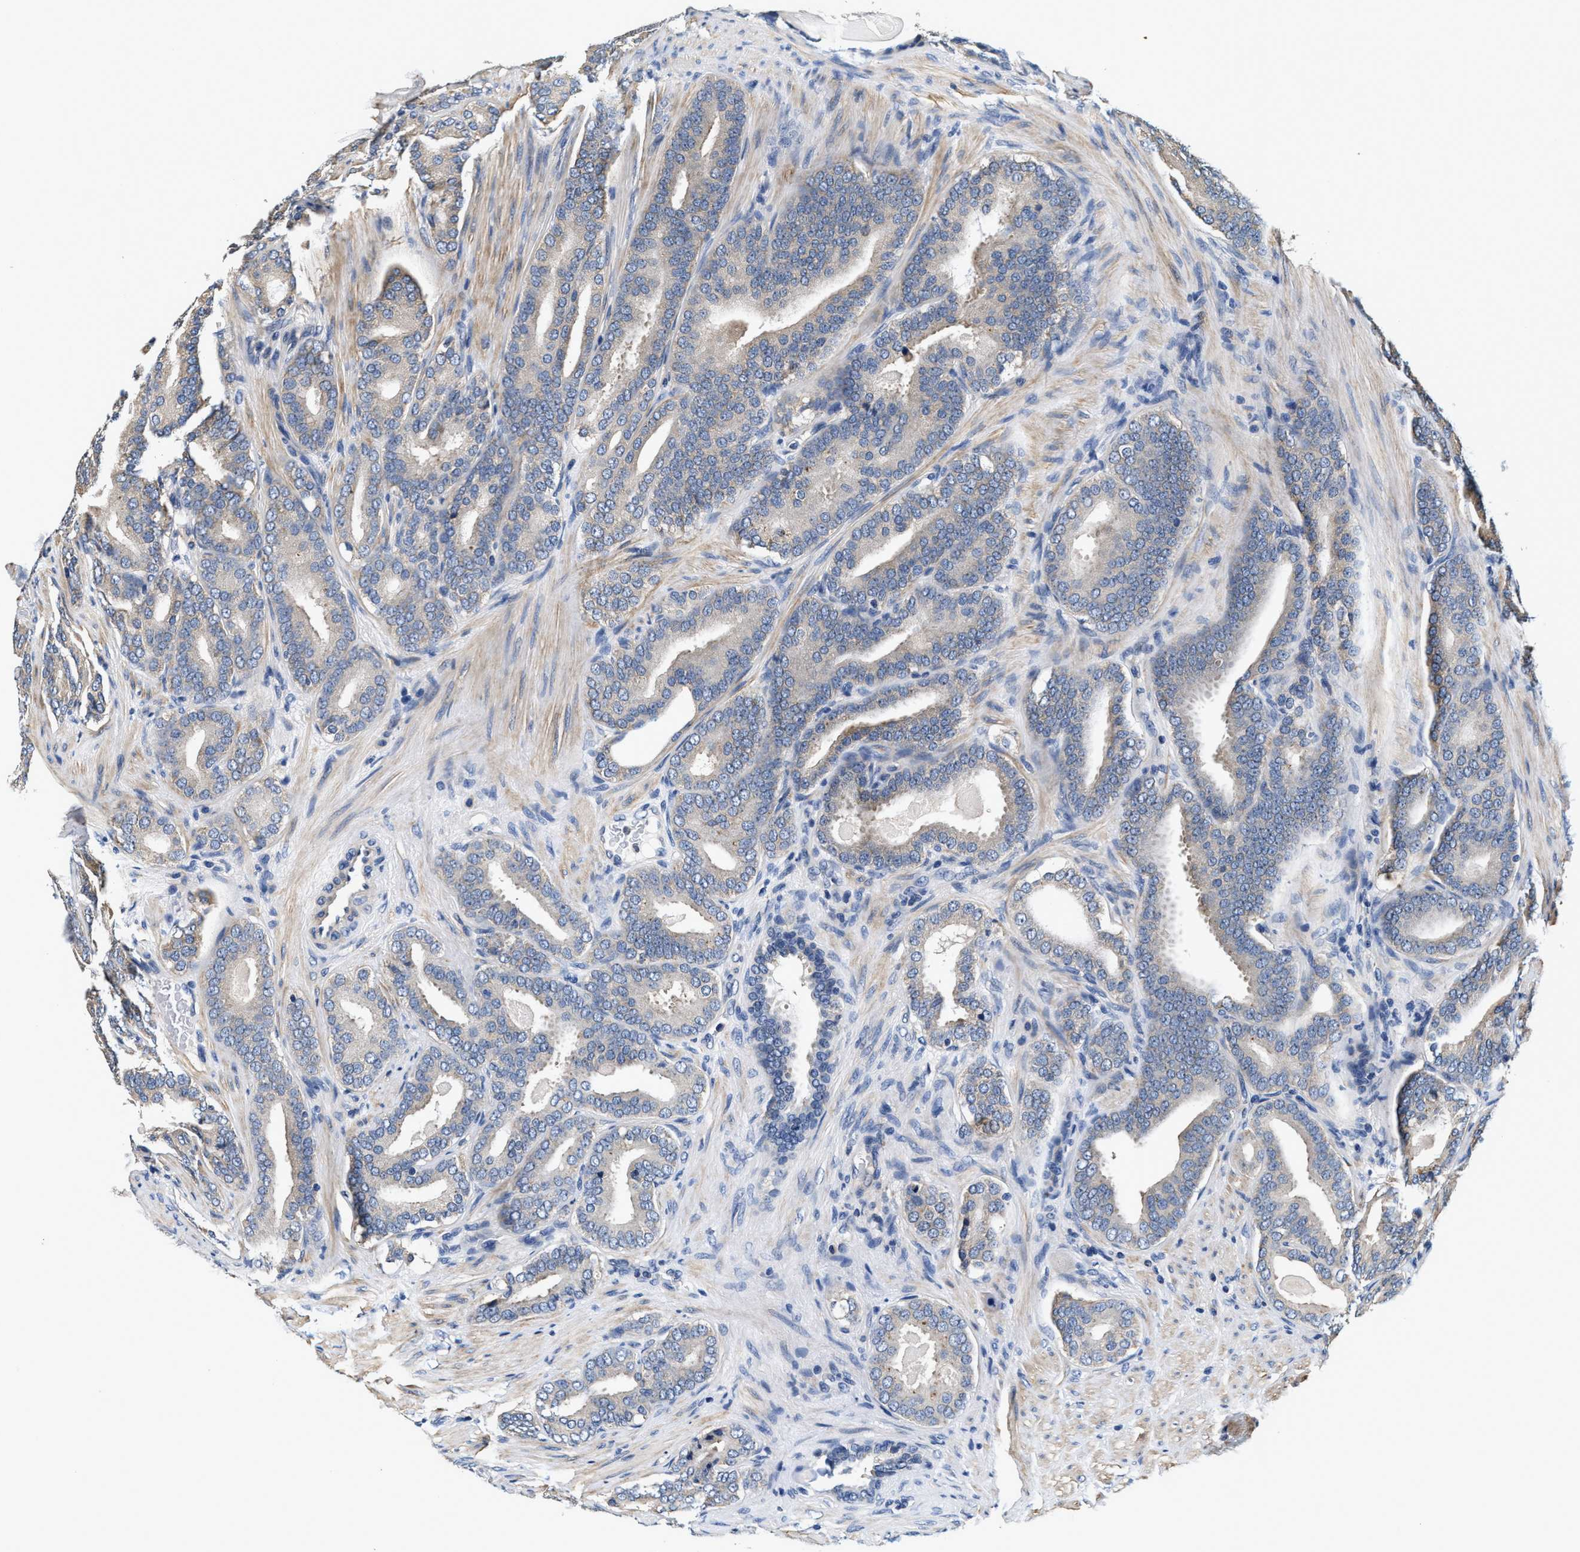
{"staining": {"intensity": "weak", "quantity": "<25%", "location": "cytoplasmic/membranous"}, "tissue": "prostate cancer", "cell_type": "Tumor cells", "image_type": "cancer", "snomed": [{"axis": "morphology", "description": "Adenocarcinoma, High grade"}, {"axis": "topography", "description": "Prostate"}], "caption": "Immunohistochemistry (IHC) image of prostate adenocarcinoma (high-grade) stained for a protein (brown), which demonstrates no staining in tumor cells.", "gene": "ANKIB1", "patient": {"sex": "male", "age": 60}}